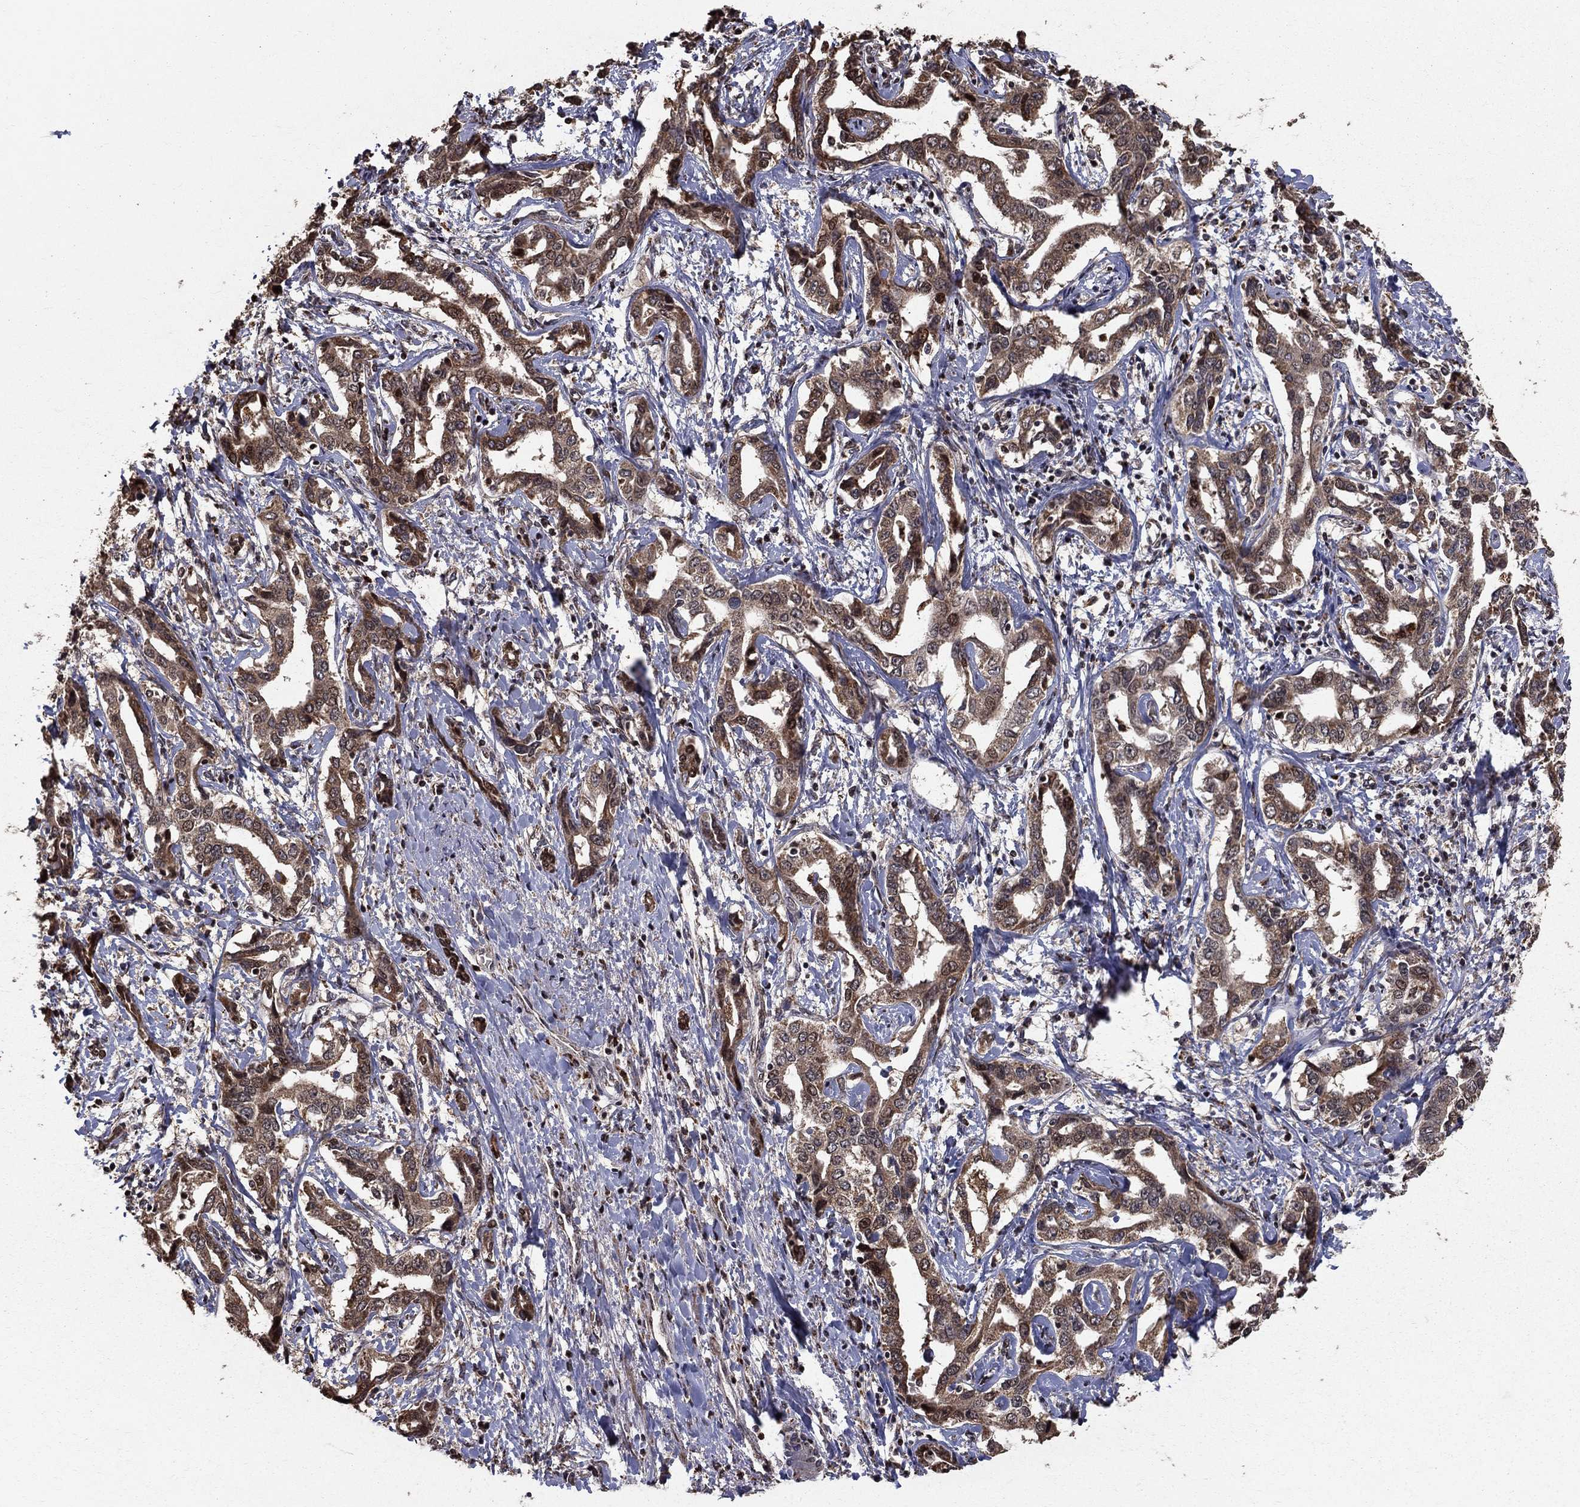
{"staining": {"intensity": "moderate", "quantity": ">75%", "location": "cytoplasmic/membranous"}, "tissue": "liver cancer", "cell_type": "Tumor cells", "image_type": "cancer", "snomed": [{"axis": "morphology", "description": "Cholangiocarcinoma"}, {"axis": "topography", "description": "Liver"}], "caption": "Cholangiocarcinoma (liver) stained with a protein marker displays moderate staining in tumor cells.", "gene": "ACOT13", "patient": {"sex": "male", "age": 59}}